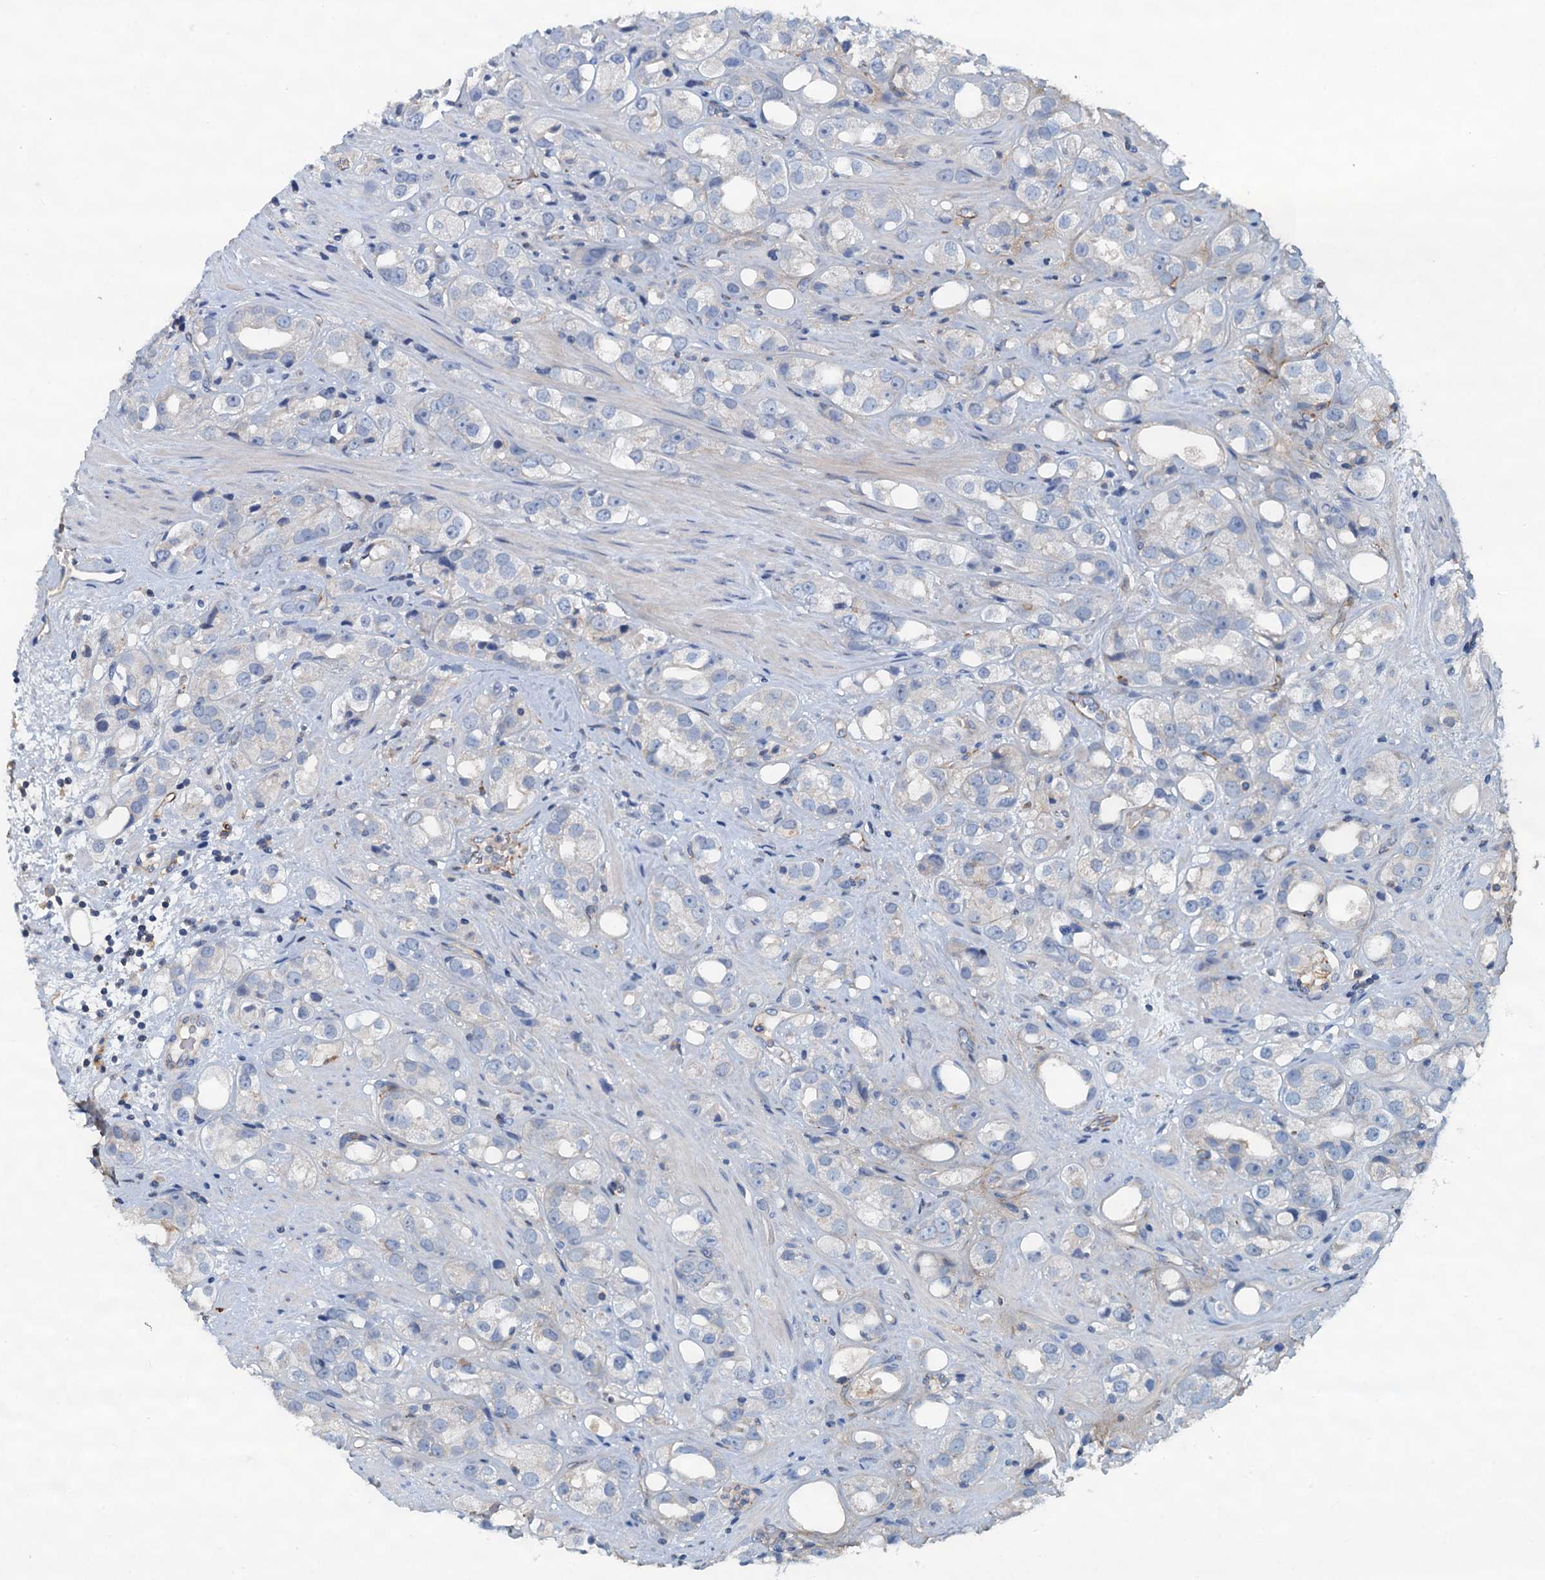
{"staining": {"intensity": "negative", "quantity": "none", "location": "none"}, "tissue": "prostate cancer", "cell_type": "Tumor cells", "image_type": "cancer", "snomed": [{"axis": "morphology", "description": "Adenocarcinoma, NOS"}, {"axis": "topography", "description": "Prostate"}], "caption": "A high-resolution photomicrograph shows immunohistochemistry (IHC) staining of prostate adenocarcinoma, which reveals no significant staining in tumor cells.", "gene": "THAP10", "patient": {"sex": "male", "age": 79}}